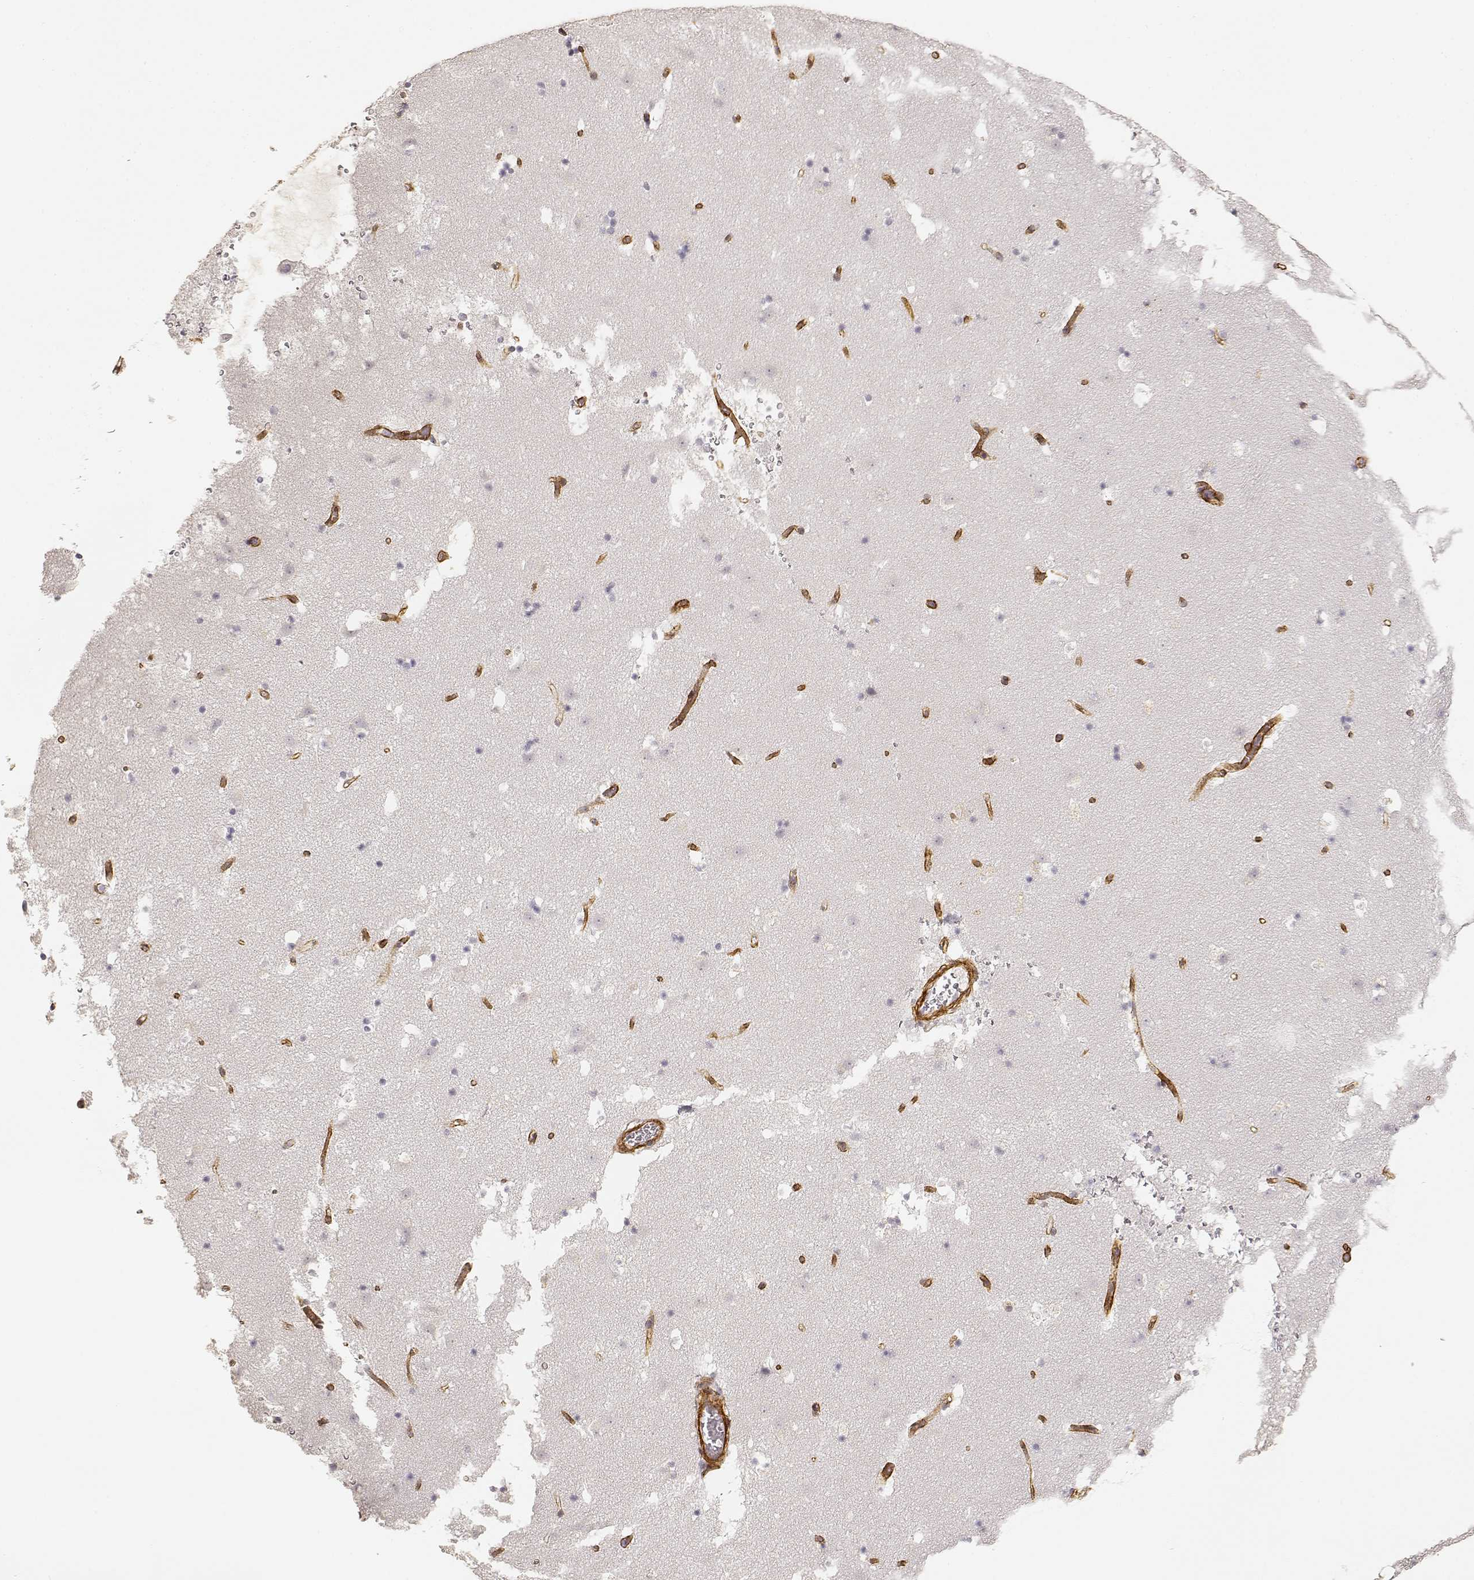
{"staining": {"intensity": "negative", "quantity": "none", "location": "none"}, "tissue": "caudate", "cell_type": "Glial cells", "image_type": "normal", "snomed": [{"axis": "morphology", "description": "Normal tissue, NOS"}, {"axis": "topography", "description": "Lateral ventricle wall"}], "caption": "This is a image of immunohistochemistry staining of normal caudate, which shows no positivity in glial cells.", "gene": "LAMA4", "patient": {"sex": "female", "age": 42}}